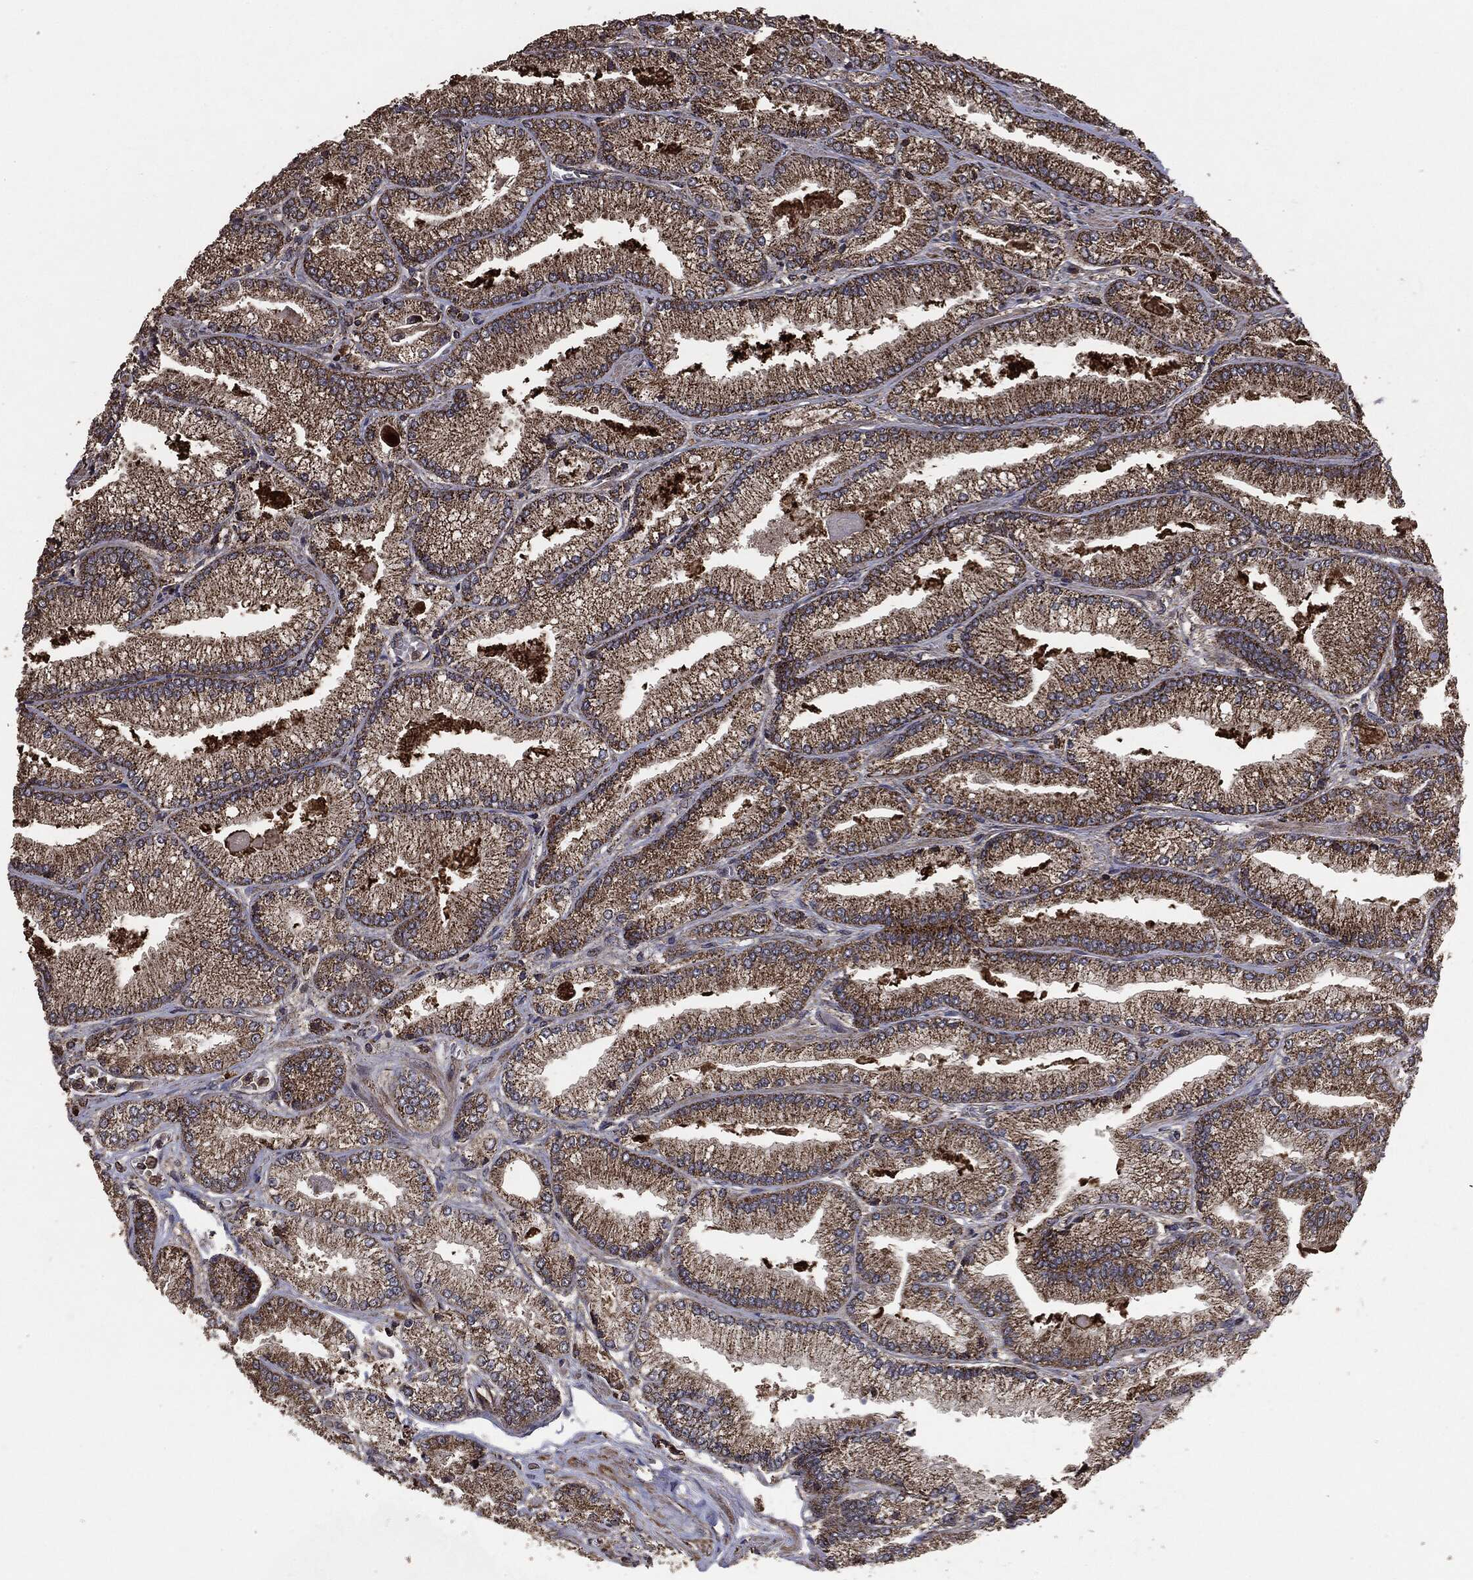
{"staining": {"intensity": "moderate", "quantity": ">75%", "location": "cytoplasmic/membranous"}, "tissue": "prostate cancer", "cell_type": "Tumor cells", "image_type": "cancer", "snomed": [{"axis": "morphology", "description": "Adenocarcinoma, Low grade"}, {"axis": "topography", "description": "Prostate"}], "caption": "Moderate cytoplasmic/membranous positivity for a protein is present in about >75% of tumor cells of prostate cancer using IHC.", "gene": "MTOR", "patient": {"sex": "male", "age": 67}}